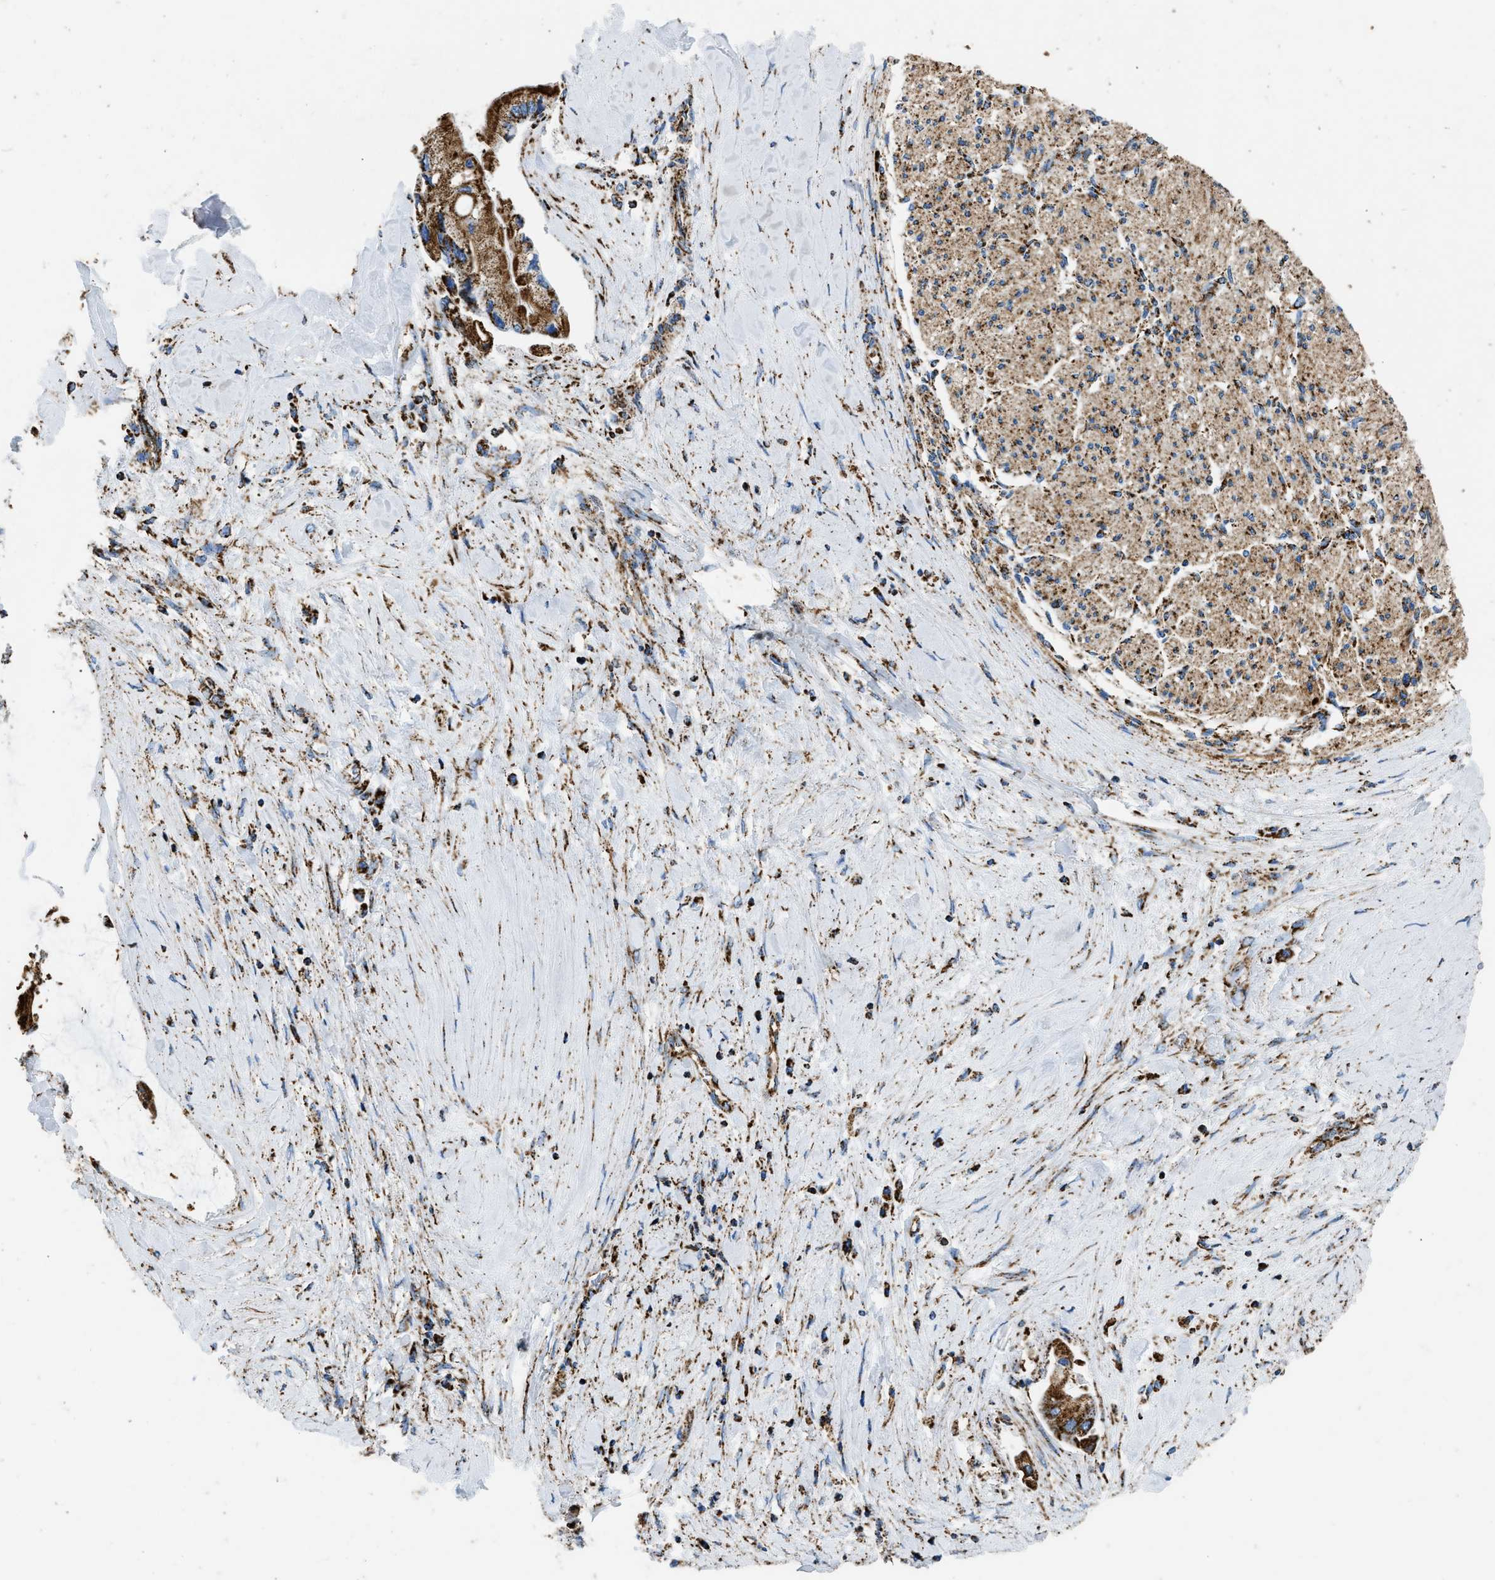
{"staining": {"intensity": "strong", "quantity": ">75%", "location": "cytoplasmic/membranous"}, "tissue": "liver cancer", "cell_type": "Tumor cells", "image_type": "cancer", "snomed": [{"axis": "morphology", "description": "Cholangiocarcinoma"}, {"axis": "topography", "description": "Liver"}], "caption": "Liver cholangiocarcinoma was stained to show a protein in brown. There is high levels of strong cytoplasmic/membranous positivity in approximately >75% of tumor cells. The protein of interest is stained brown, and the nuclei are stained in blue (DAB IHC with brightfield microscopy, high magnification).", "gene": "IRX6", "patient": {"sex": "male", "age": 50}}